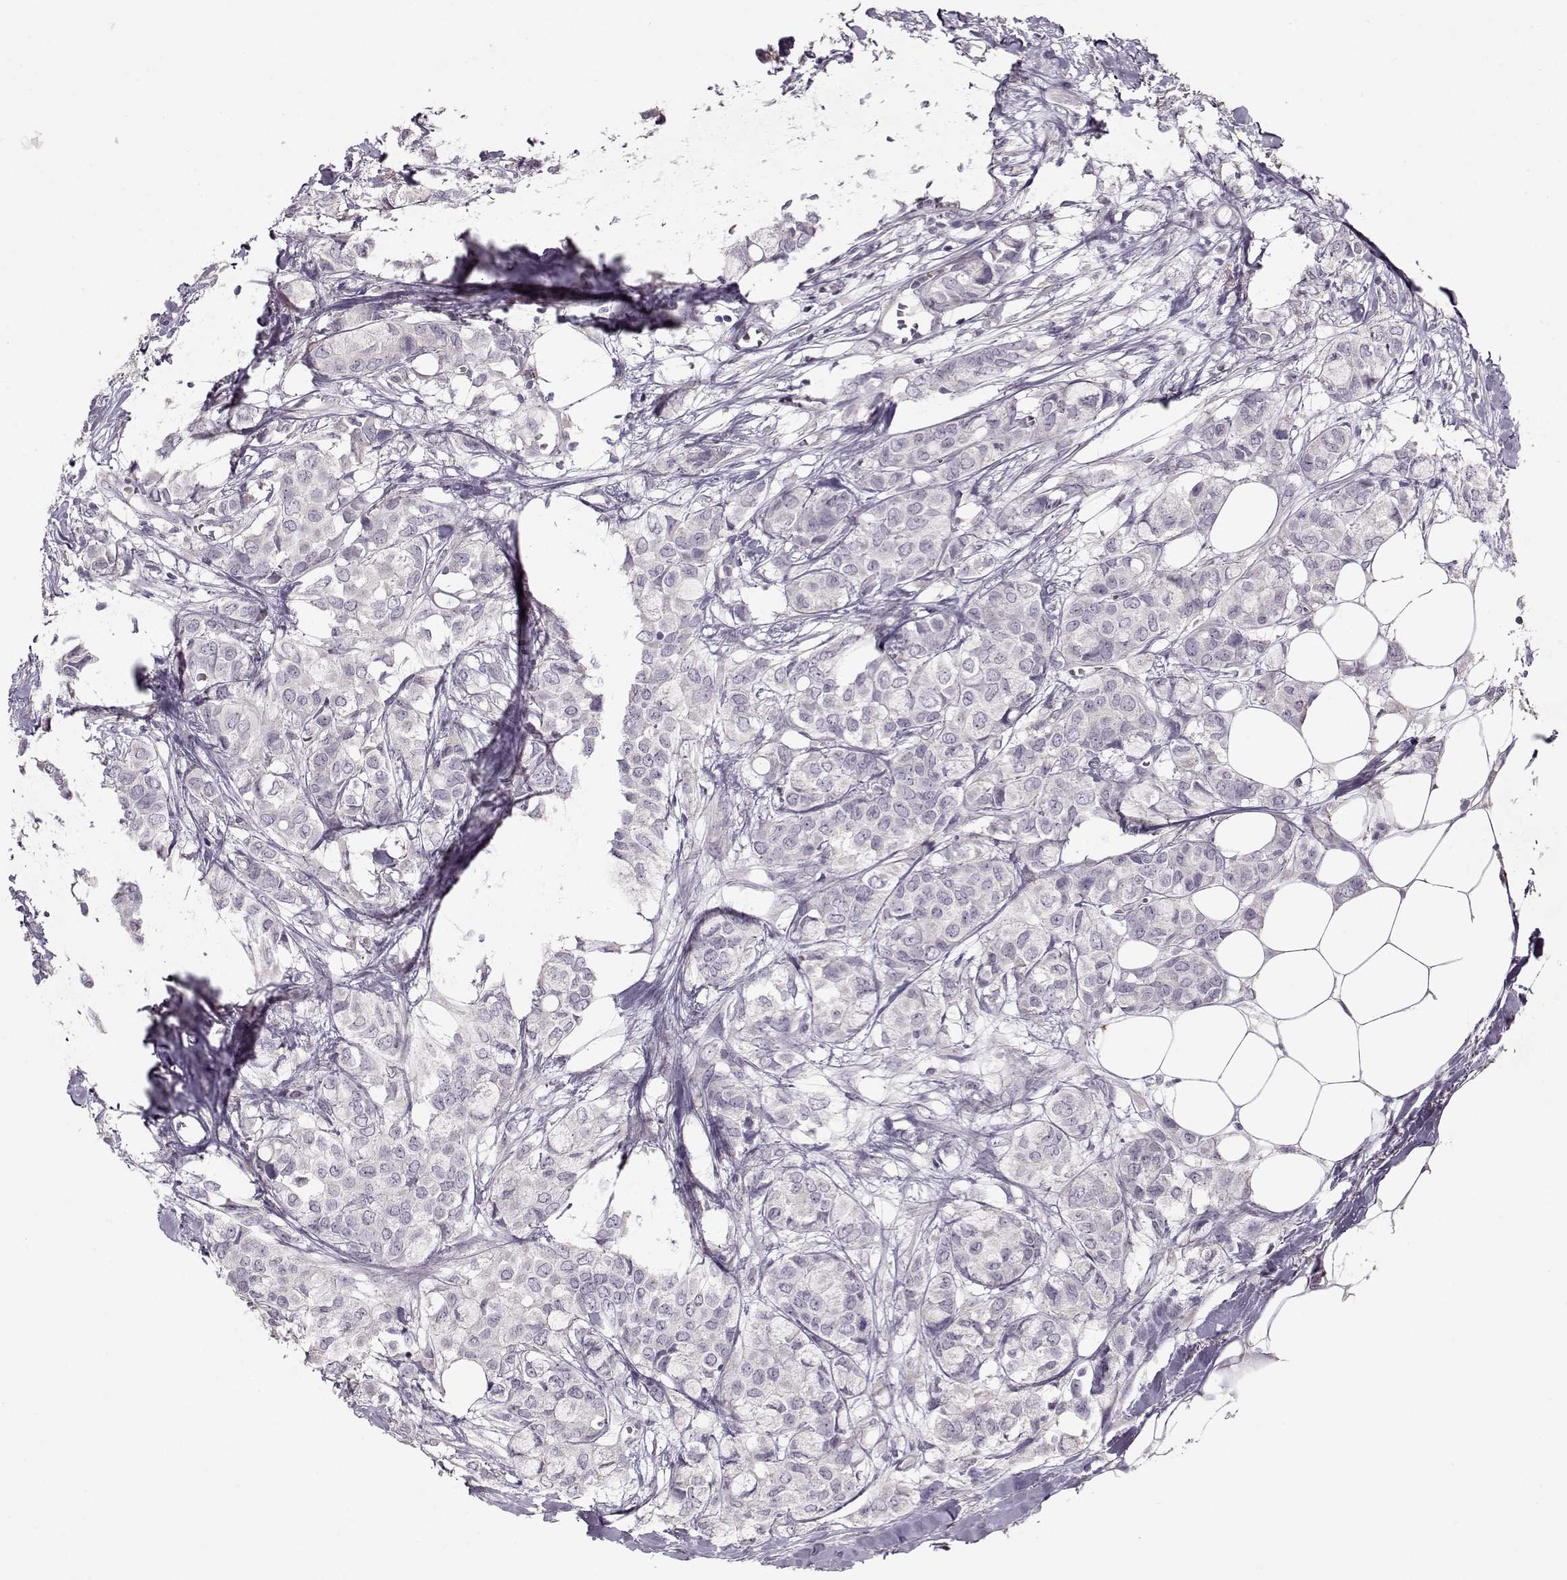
{"staining": {"intensity": "negative", "quantity": "none", "location": "none"}, "tissue": "breast cancer", "cell_type": "Tumor cells", "image_type": "cancer", "snomed": [{"axis": "morphology", "description": "Duct carcinoma"}, {"axis": "topography", "description": "Breast"}], "caption": "The image reveals no staining of tumor cells in breast cancer (infiltrating ductal carcinoma).", "gene": "ACOT11", "patient": {"sex": "female", "age": 85}}